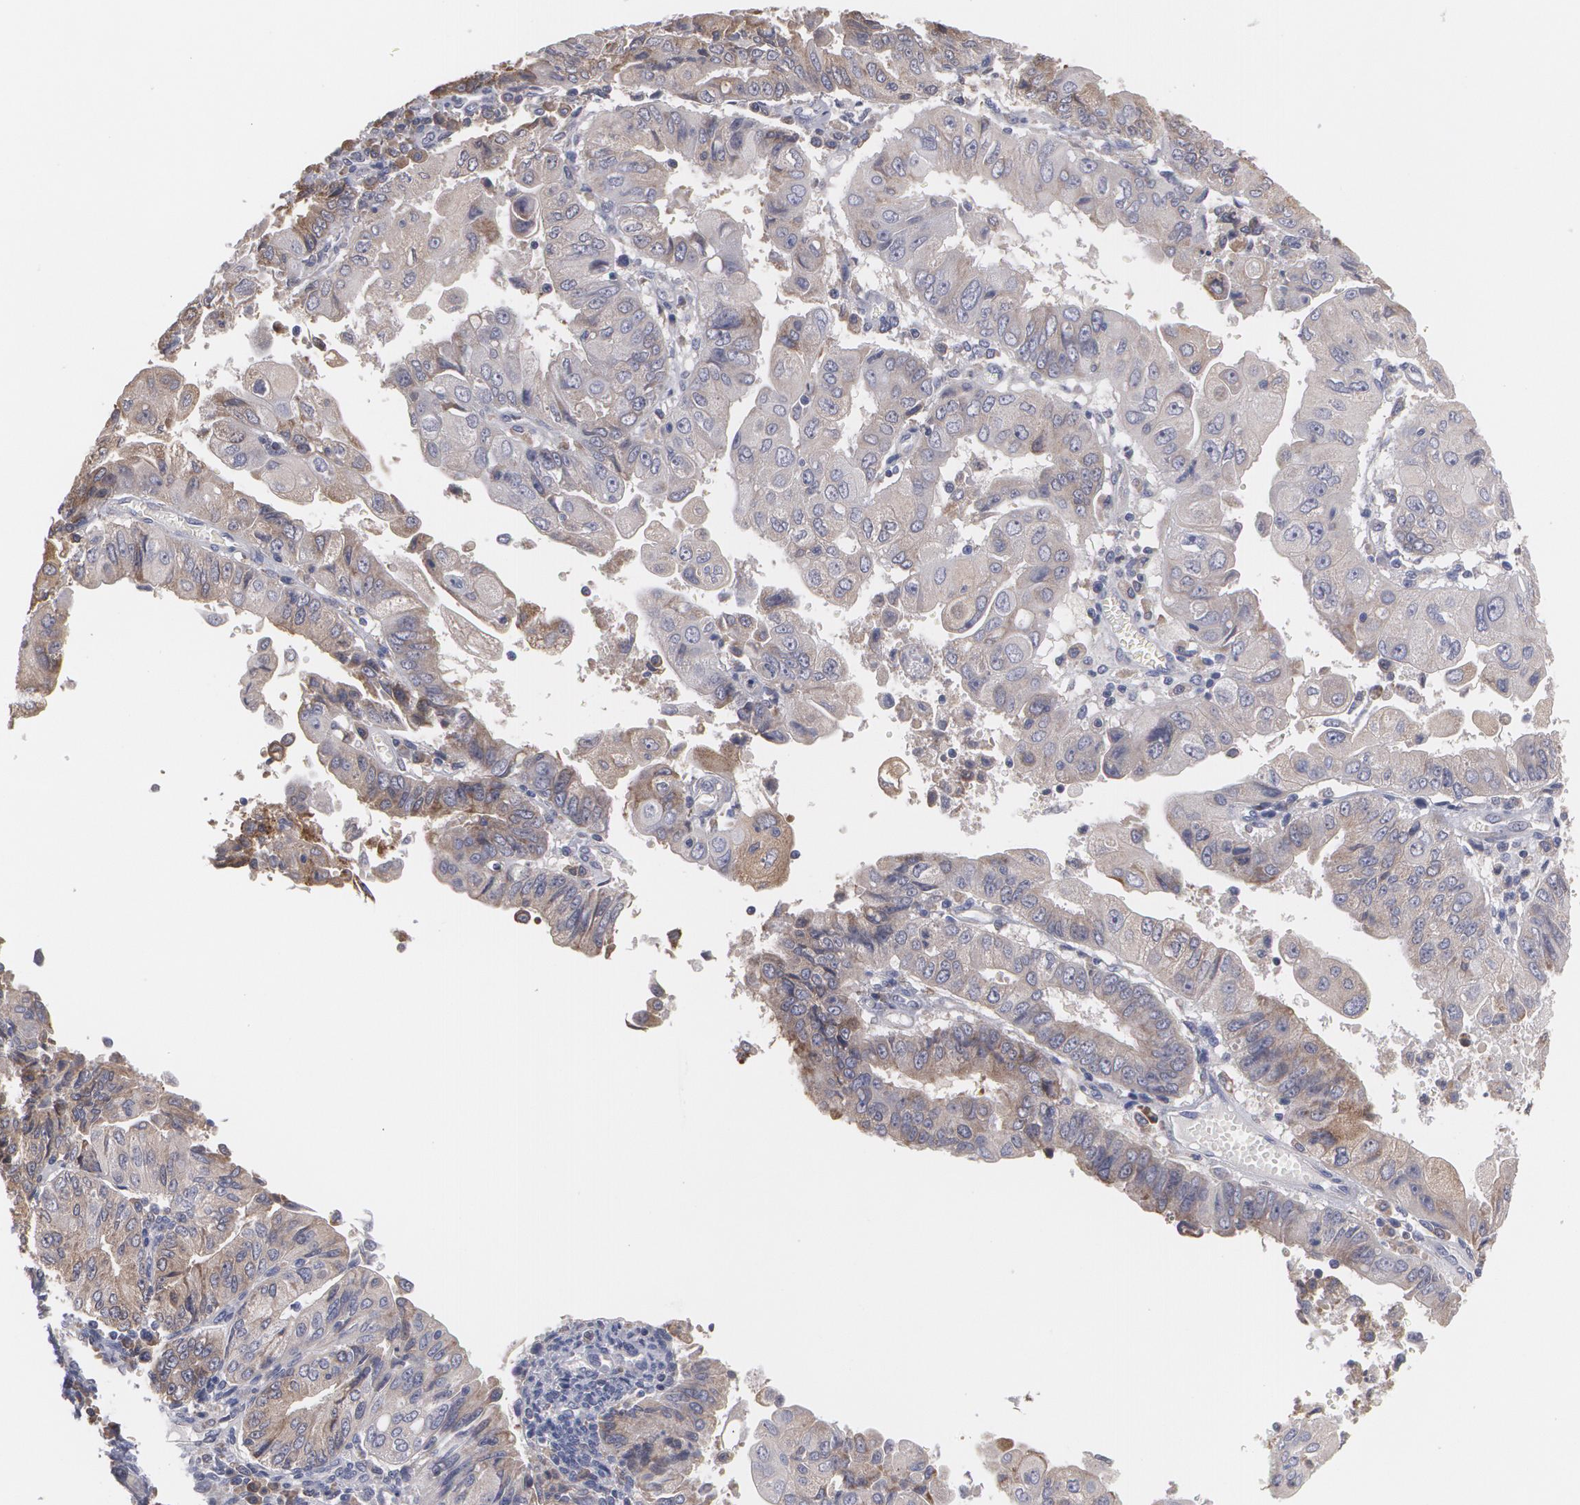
{"staining": {"intensity": "weak", "quantity": ">75%", "location": "cytoplasmic/membranous"}, "tissue": "endometrial cancer", "cell_type": "Tumor cells", "image_type": "cancer", "snomed": [{"axis": "morphology", "description": "Adenocarcinoma, NOS"}, {"axis": "topography", "description": "Endometrium"}], "caption": "A brown stain labels weak cytoplasmic/membranous positivity of a protein in endometrial cancer tumor cells. (DAB IHC, brown staining for protein, blue staining for nuclei).", "gene": "MTHFD1", "patient": {"sex": "female", "age": 75}}